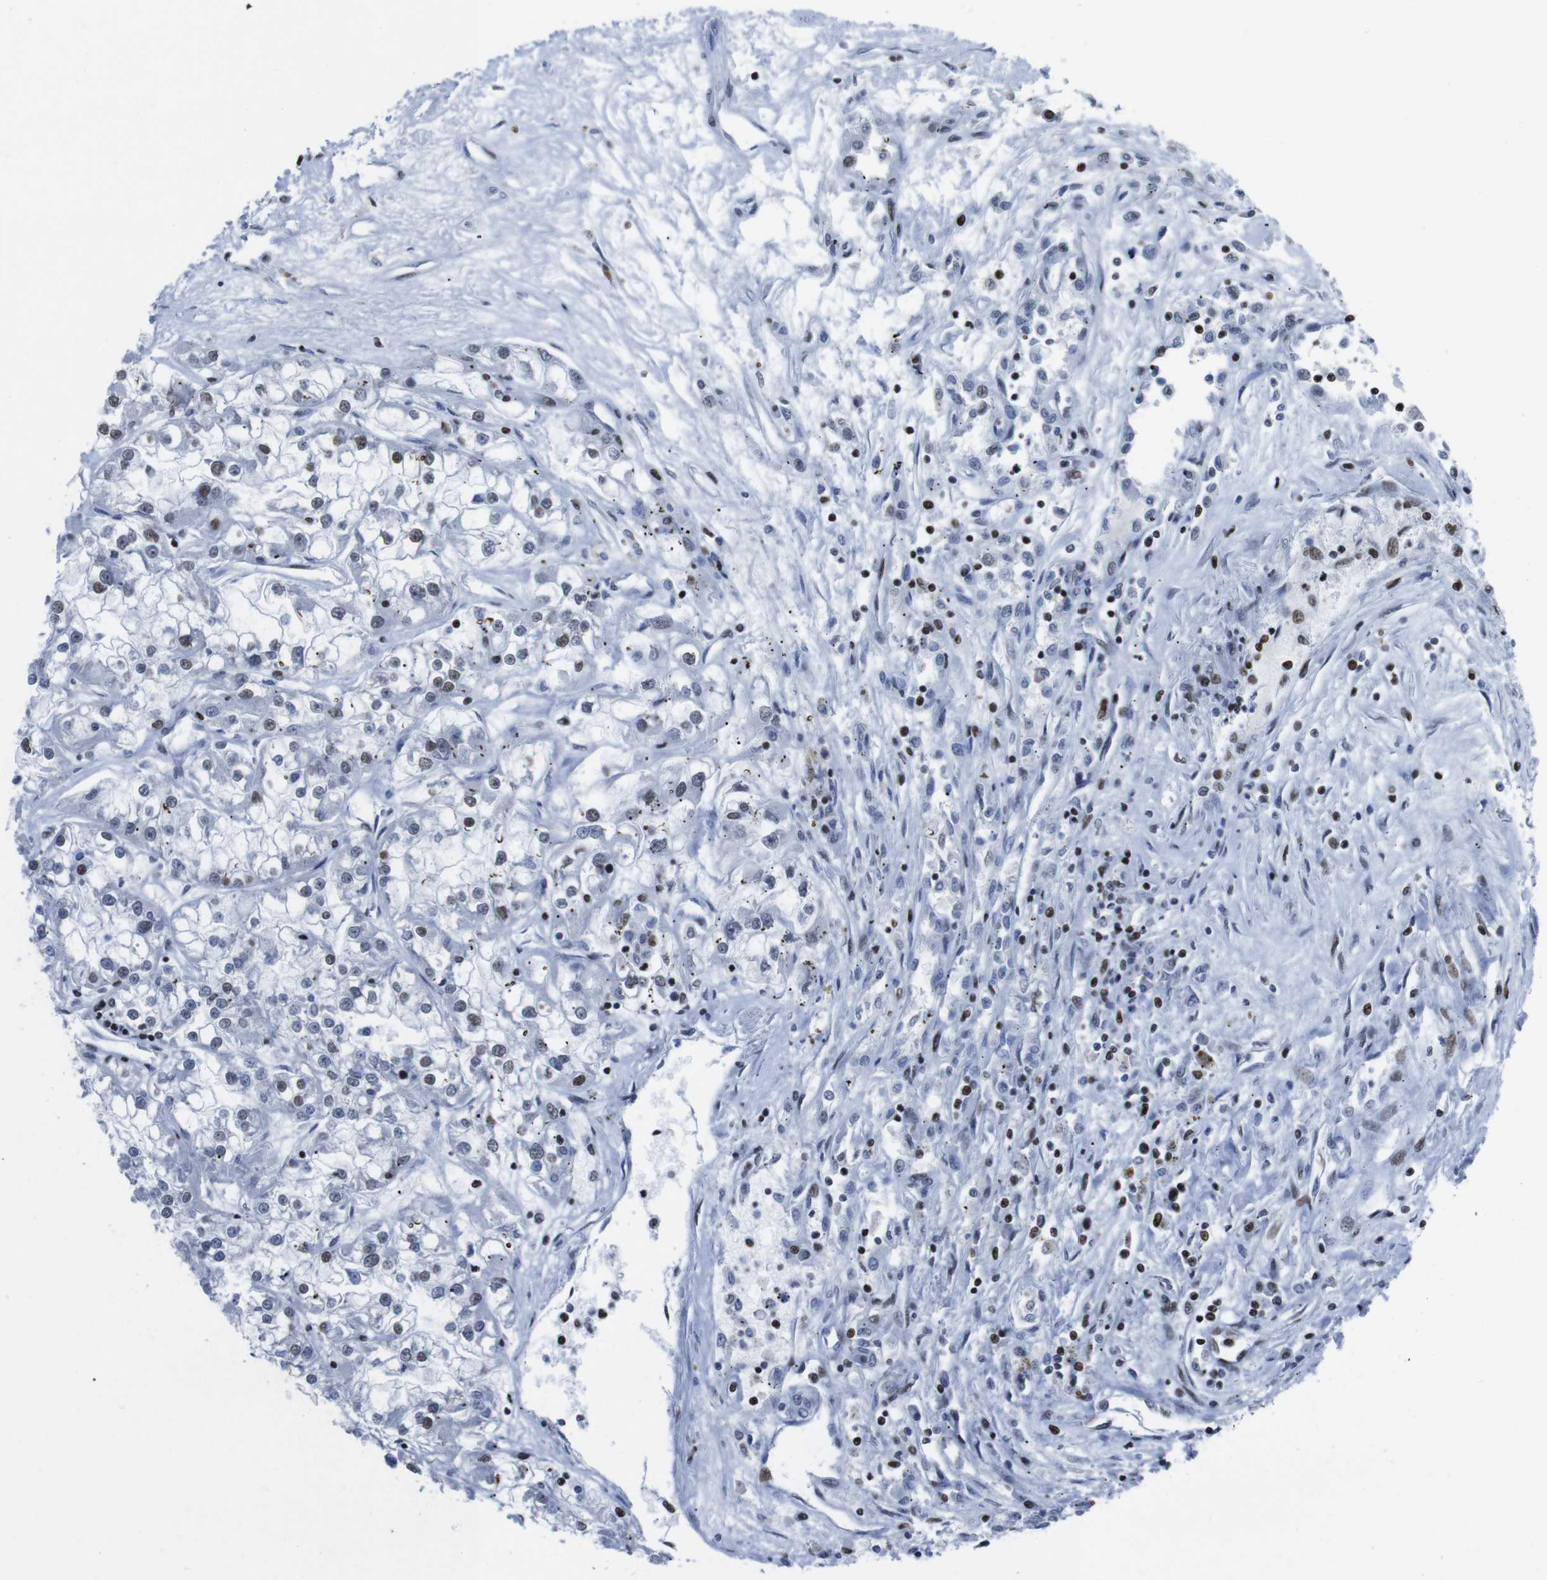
{"staining": {"intensity": "weak", "quantity": "<25%", "location": "nuclear"}, "tissue": "renal cancer", "cell_type": "Tumor cells", "image_type": "cancer", "snomed": [{"axis": "morphology", "description": "Adenocarcinoma, NOS"}, {"axis": "topography", "description": "Kidney"}], "caption": "Photomicrograph shows no significant protein expression in tumor cells of adenocarcinoma (renal).", "gene": "PIP4P2", "patient": {"sex": "female", "age": 52}}